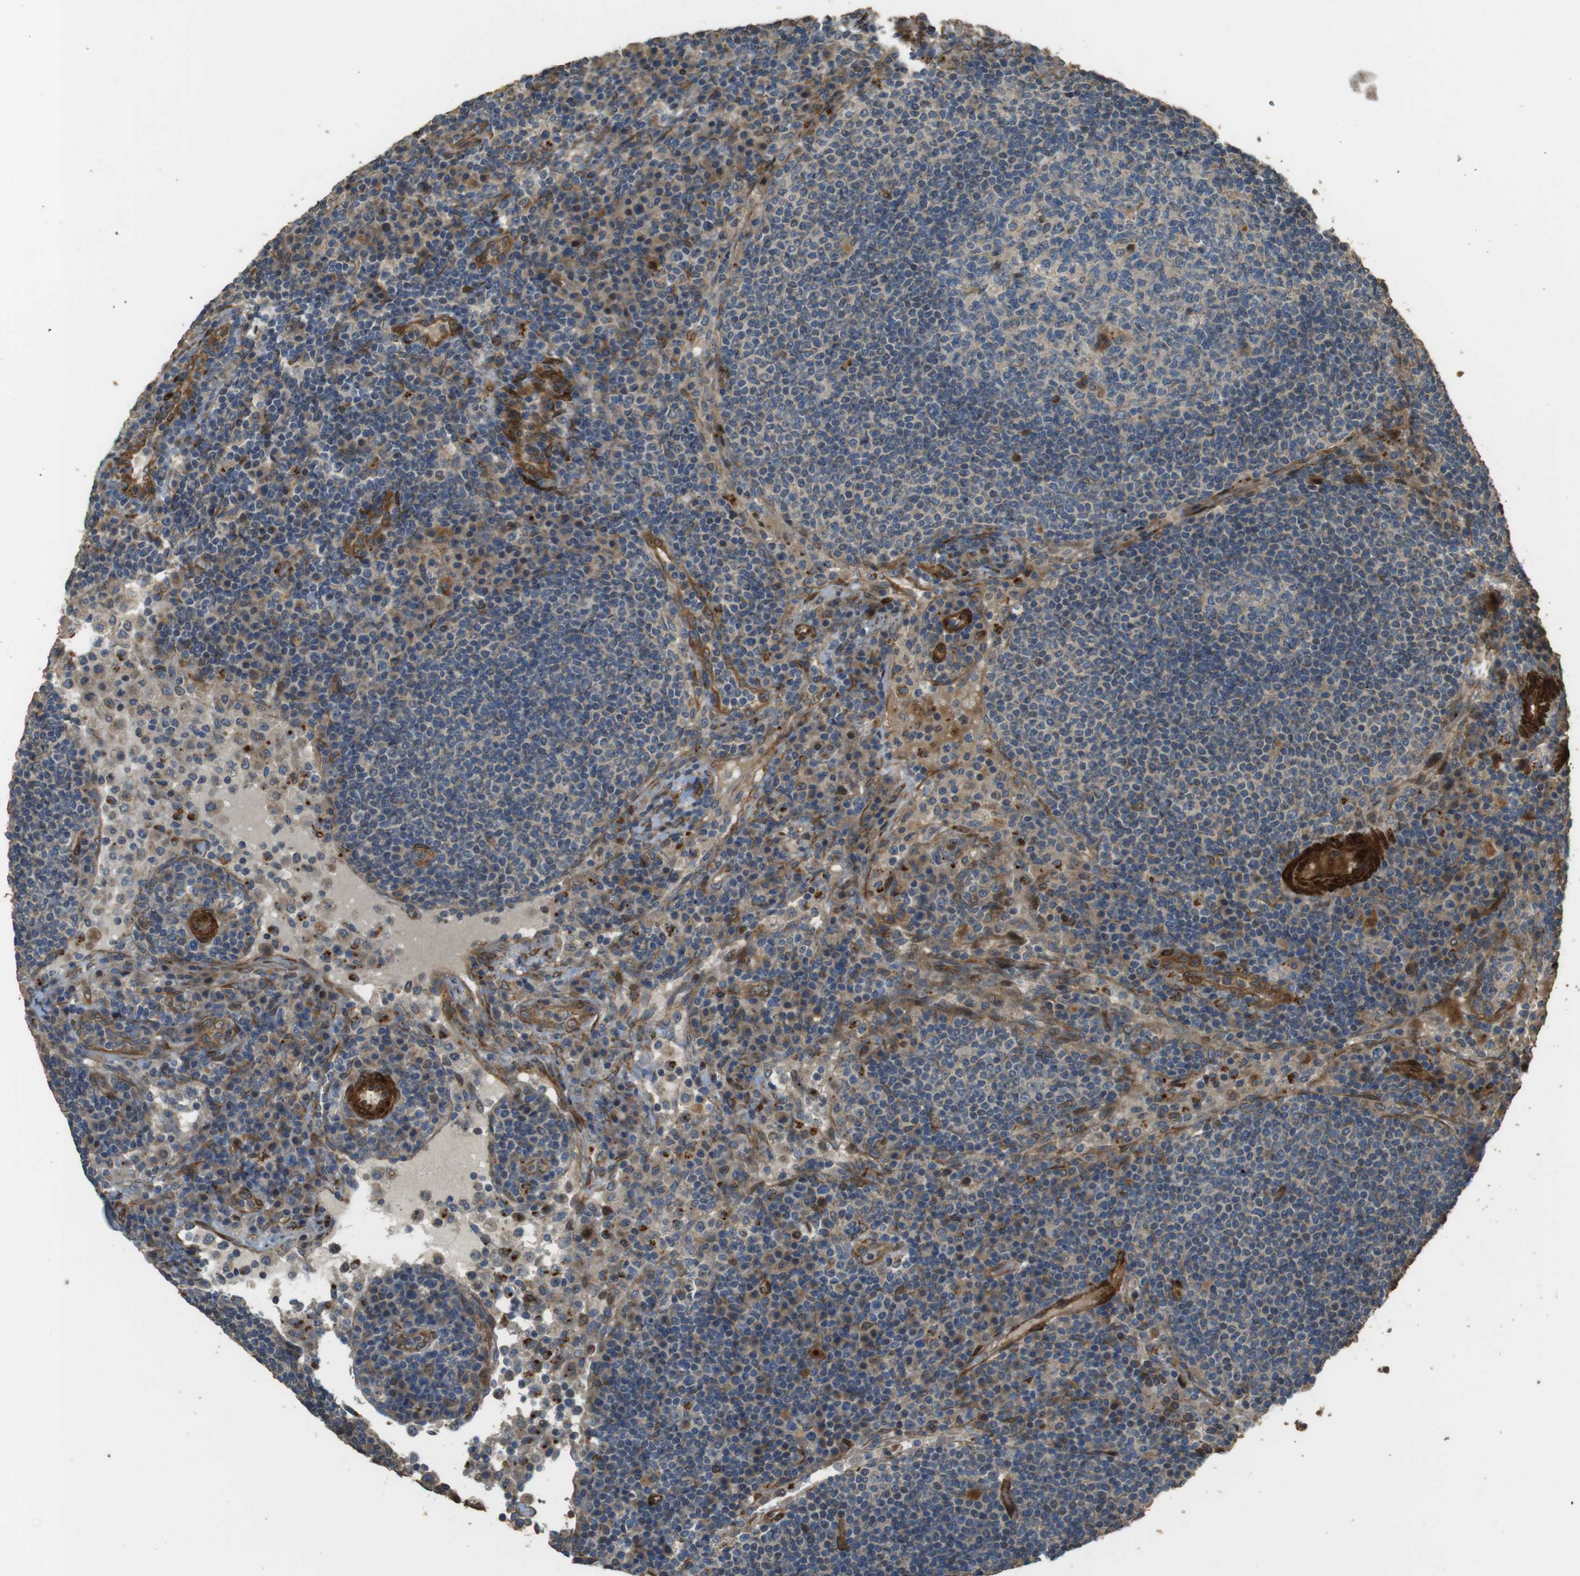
{"staining": {"intensity": "weak", "quantity": "25%-75%", "location": "cytoplasmic/membranous"}, "tissue": "lymph node", "cell_type": "Germinal center cells", "image_type": "normal", "snomed": [{"axis": "morphology", "description": "Normal tissue, NOS"}, {"axis": "topography", "description": "Lymph node"}], "caption": "Lymph node stained with IHC displays weak cytoplasmic/membranous staining in about 25%-75% of germinal center cells.", "gene": "MSRB3", "patient": {"sex": "female", "age": 53}}